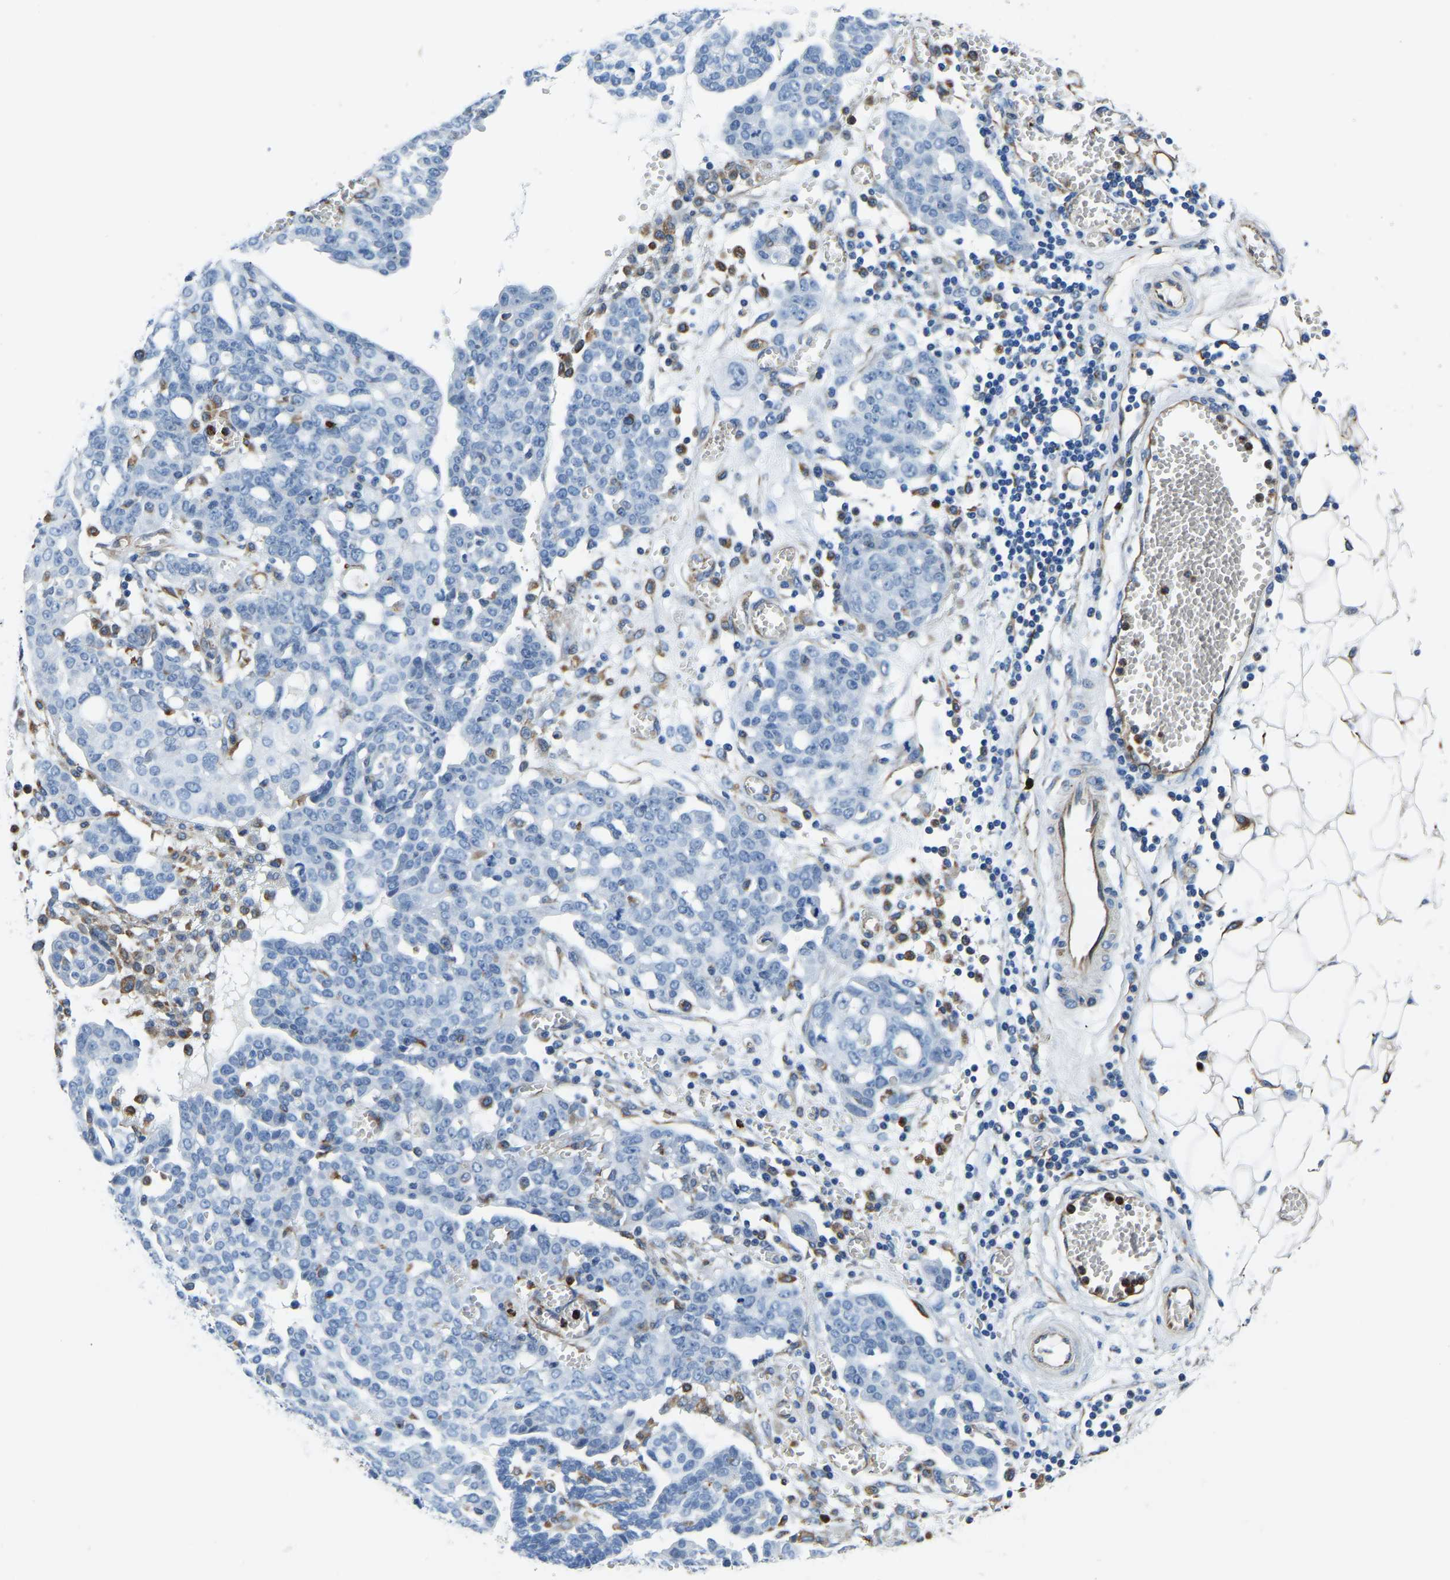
{"staining": {"intensity": "negative", "quantity": "none", "location": "none"}, "tissue": "ovarian cancer", "cell_type": "Tumor cells", "image_type": "cancer", "snomed": [{"axis": "morphology", "description": "Cystadenocarcinoma, serous, NOS"}, {"axis": "topography", "description": "Soft tissue"}, {"axis": "topography", "description": "Ovary"}], "caption": "Image shows no significant protein expression in tumor cells of serous cystadenocarcinoma (ovarian).", "gene": "MS4A3", "patient": {"sex": "female", "age": 57}}